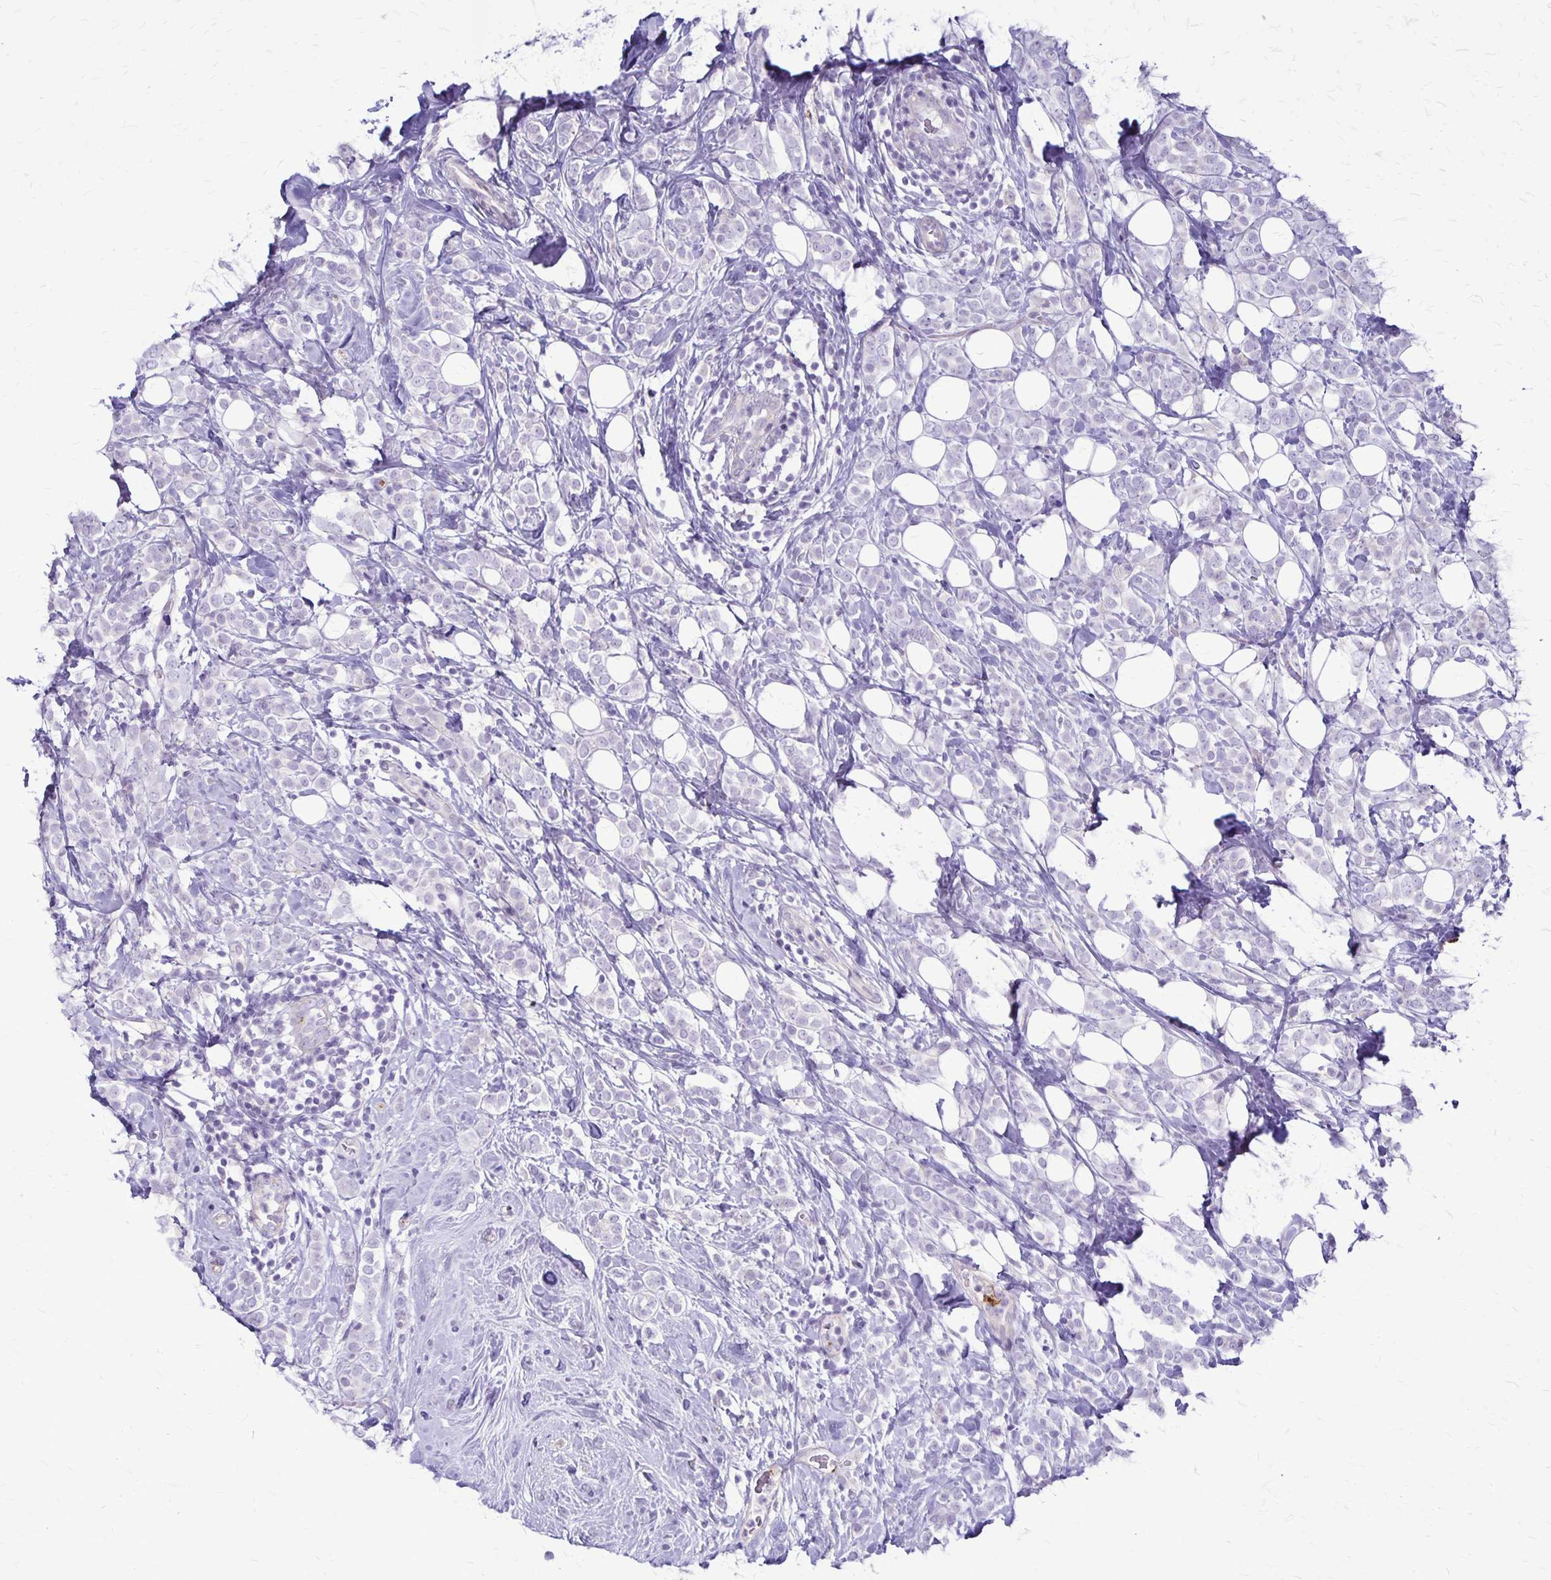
{"staining": {"intensity": "negative", "quantity": "none", "location": "none"}, "tissue": "breast cancer", "cell_type": "Tumor cells", "image_type": "cancer", "snomed": [{"axis": "morphology", "description": "Lobular carcinoma"}, {"axis": "topography", "description": "Breast"}], "caption": "This is an immunohistochemistry histopathology image of breast lobular carcinoma. There is no positivity in tumor cells.", "gene": "GP9", "patient": {"sex": "female", "age": 49}}